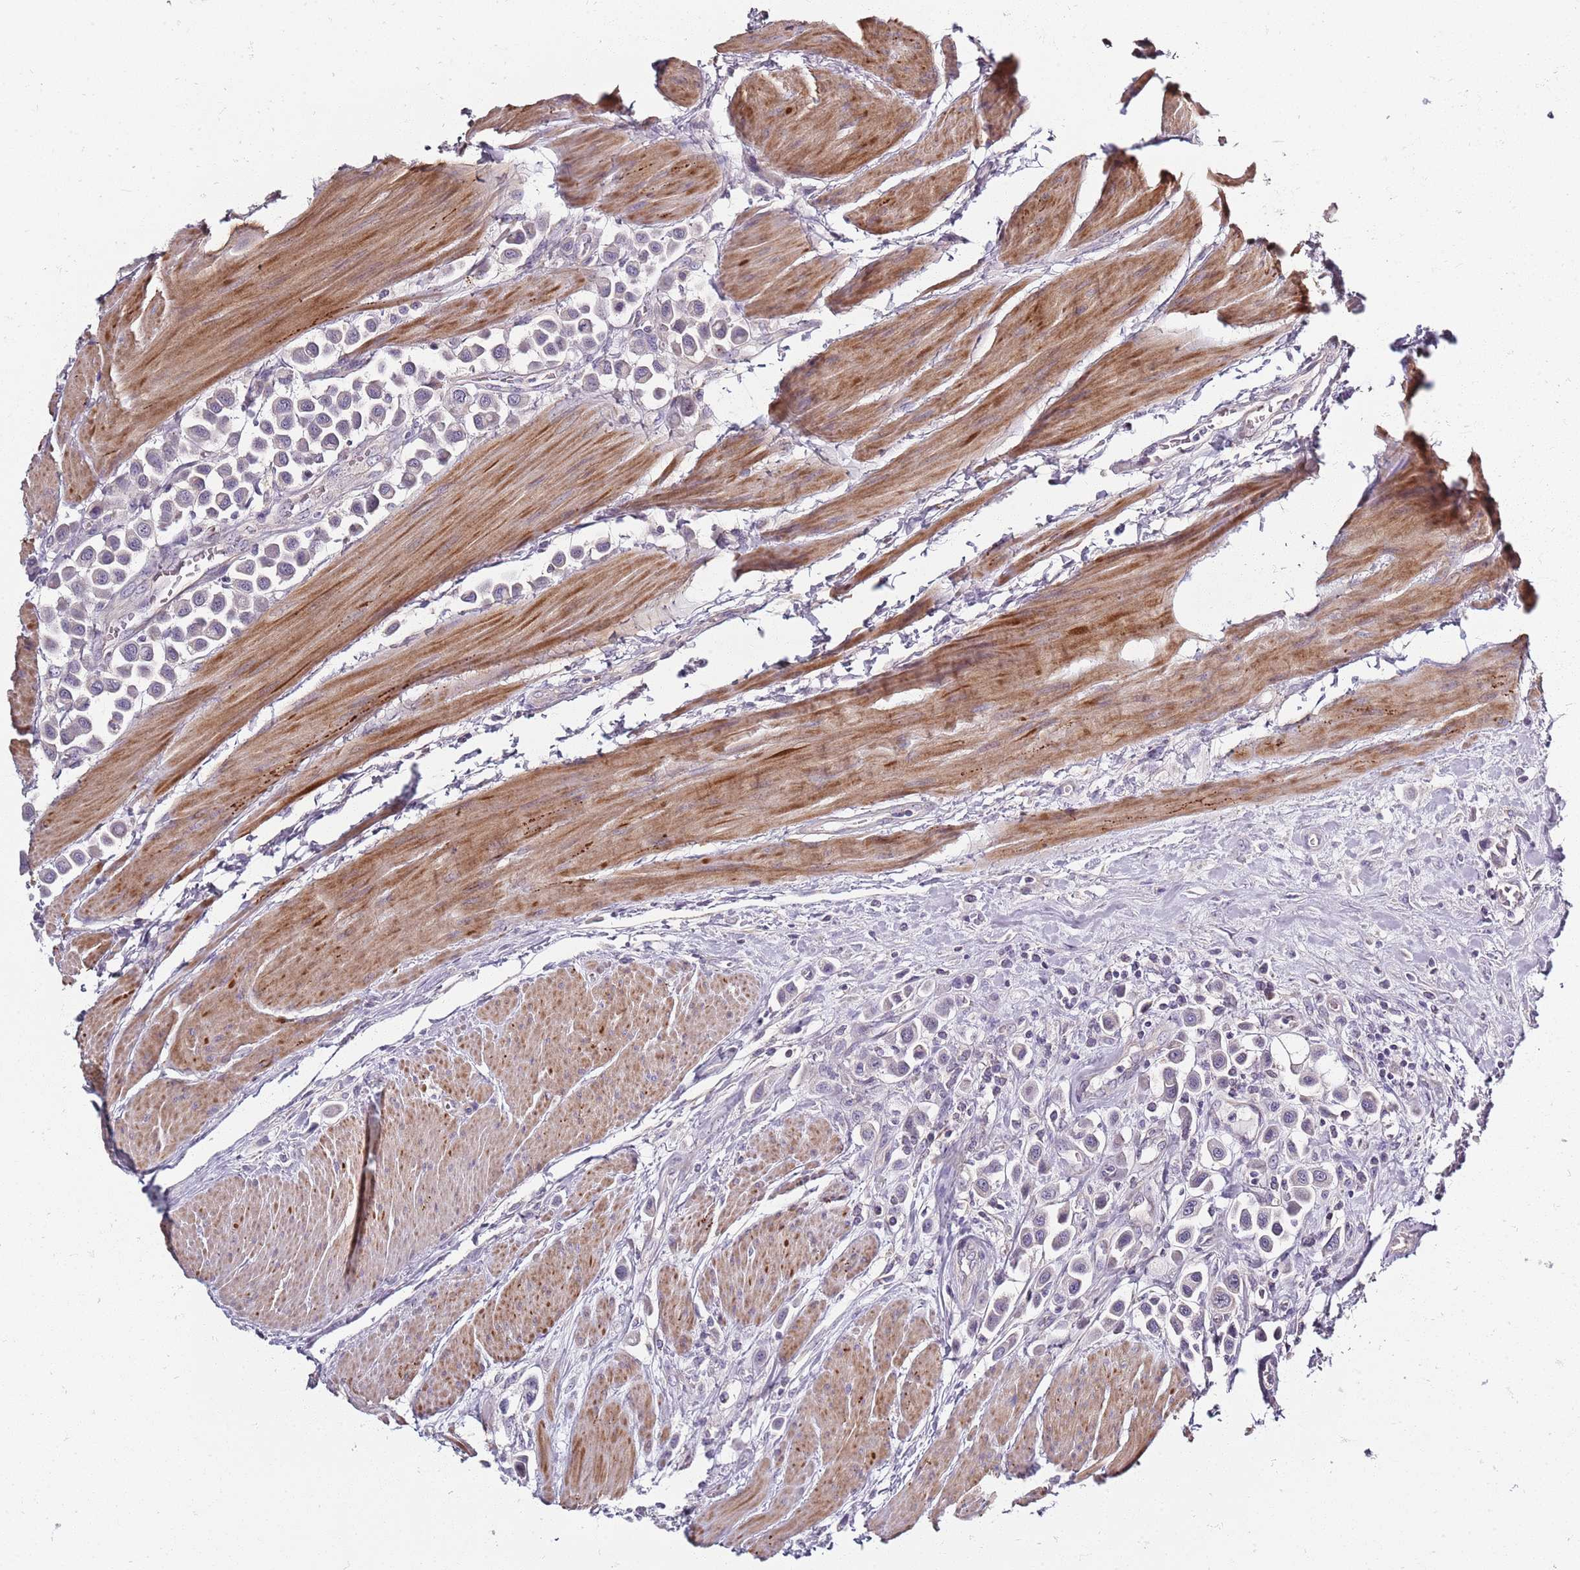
{"staining": {"intensity": "negative", "quantity": "none", "location": "none"}, "tissue": "urothelial cancer", "cell_type": "Tumor cells", "image_type": "cancer", "snomed": [{"axis": "morphology", "description": "Urothelial carcinoma, High grade"}, {"axis": "topography", "description": "Urinary bladder"}], "caption": "Immunohistochemistry of human urothelial cancer shows no positivity in tumor cells. (Brightfield microscopy of DAB (3,3'-diaminobenzidine) immunohistochemistry at high magnification).", "gene": "SYNGR3", "patient": {"sex": "male", "age": 50}}